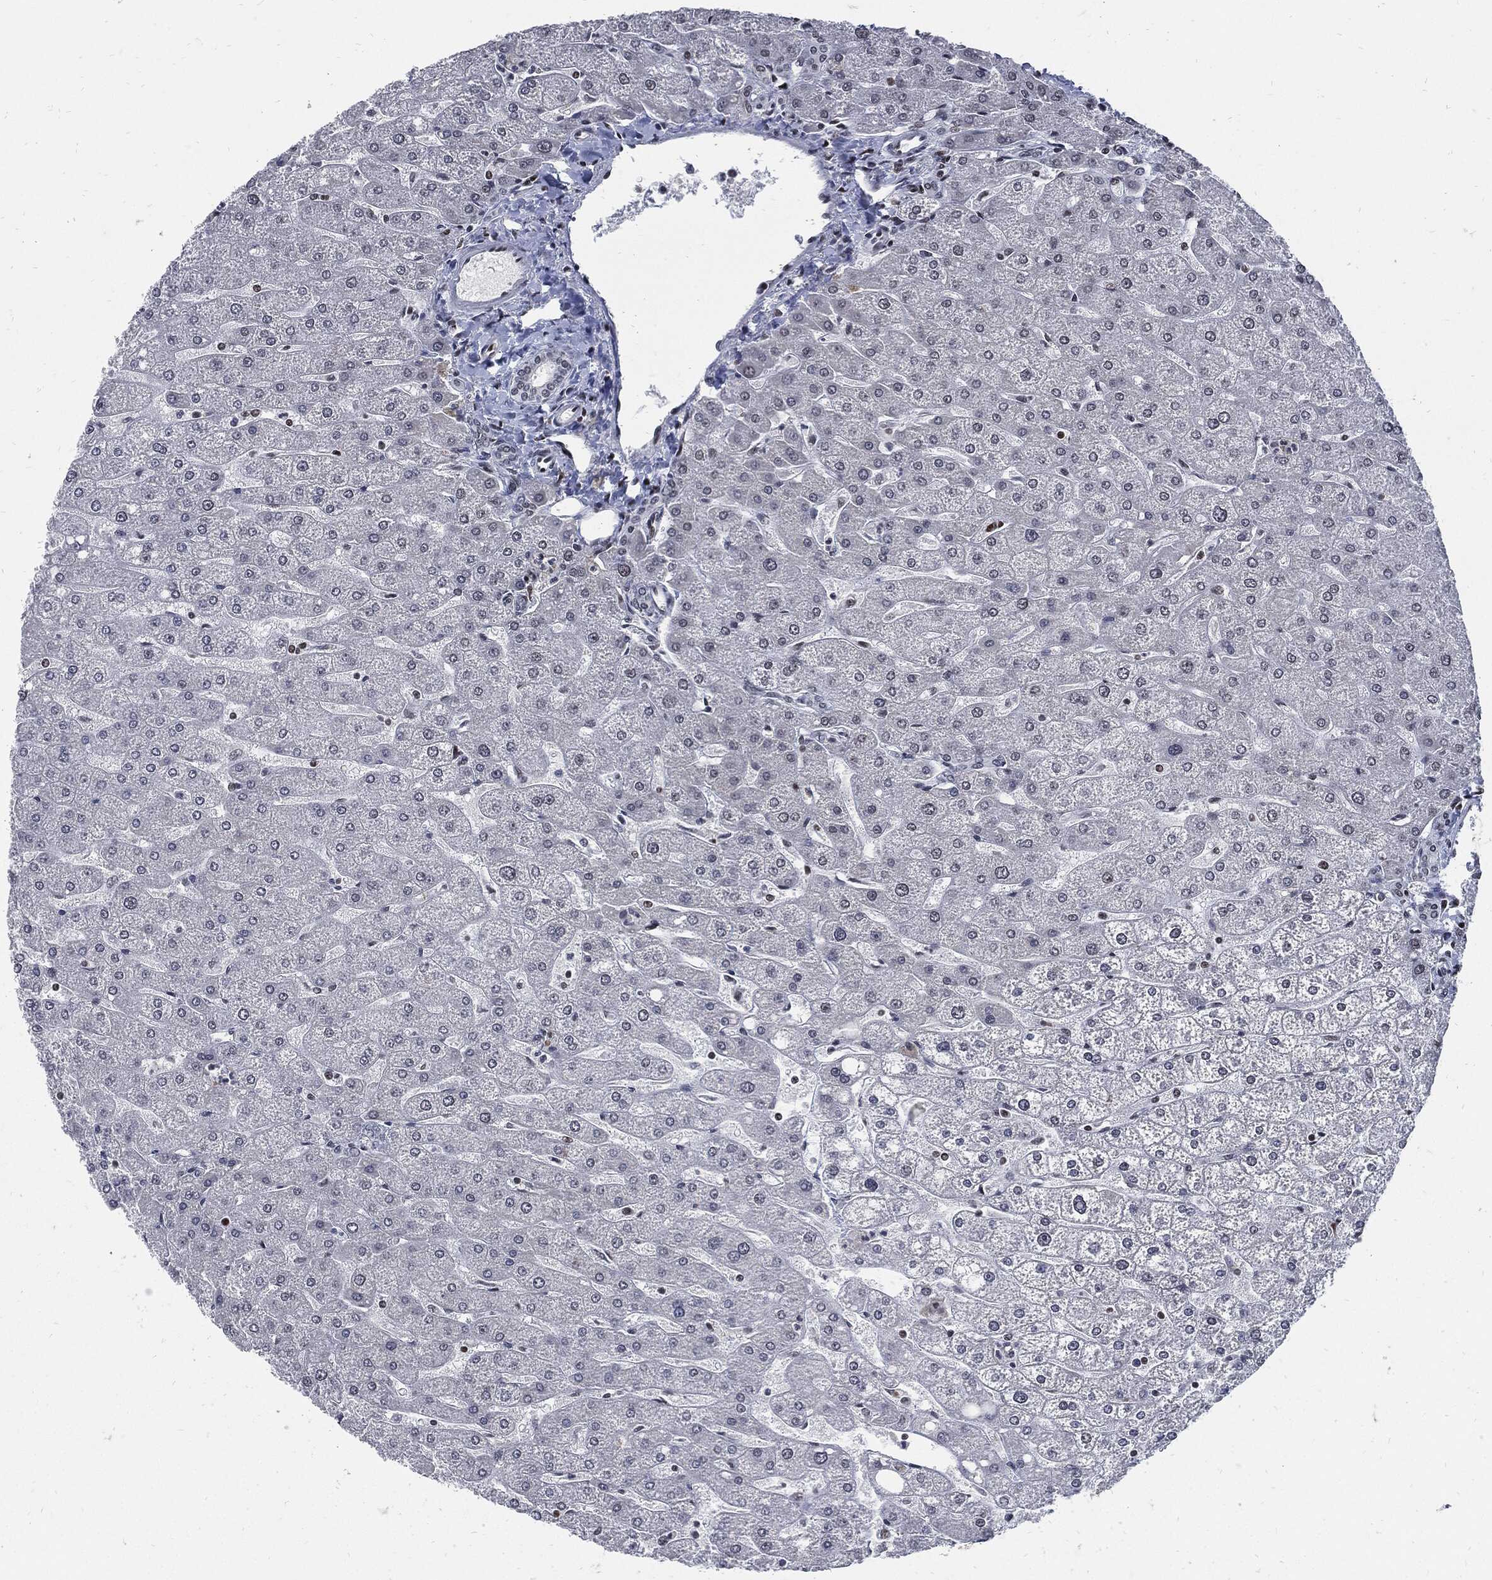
{"staining": {"intensity": "negative", "quantity": "none", "location": "none"}, "tissue": "liver", "cell_type": "Cholangiocytes", "image_type": "normal", "snomed": [{"axis": "morphology", "description": "Normal tissue, NOS"}, {"axis": "topography", "description": "Liver"}], "caption": "An image of liver stained for a protein shows no brown staining in cholangiocytes.", "gene": "TERF2", "patient": {"sex": "male", "age": 67}}